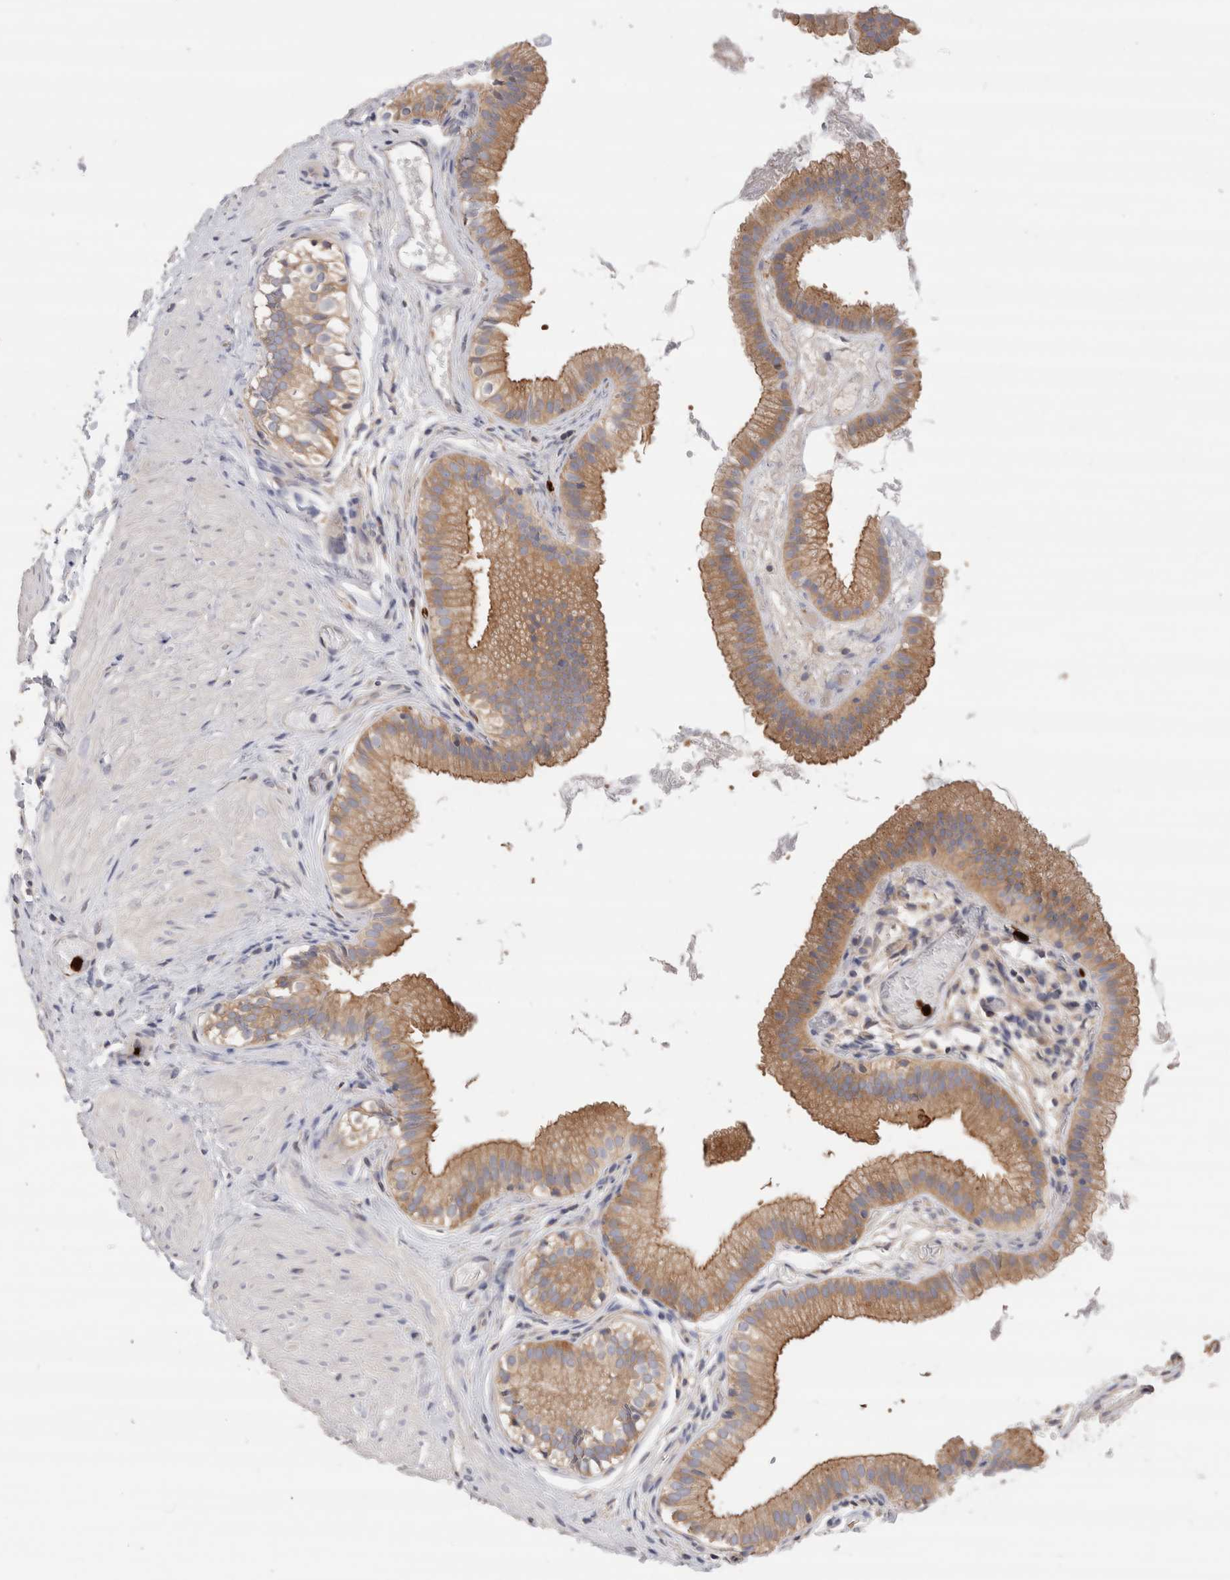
{"staining": {"intensity": "moderate", "quantity": ">75%", "location": "cytoplasmic/membranous"}, "tissue": "gallbladder", "cell_type": "Glandular cells", "image_type": "normal", "snomed": [{"axis": "morphology", "description": "Normal tissue, NOS"}, {"axis": "topography", "description": "Gallbladder"}], "caption": "Protein analysis of unremarkable gallbladder shows moderate cytoplasmic/membranous positivity in about >75% of glandular cells.", "gene": "NXT2", "patient": {"sex": "female", "age": 26}}